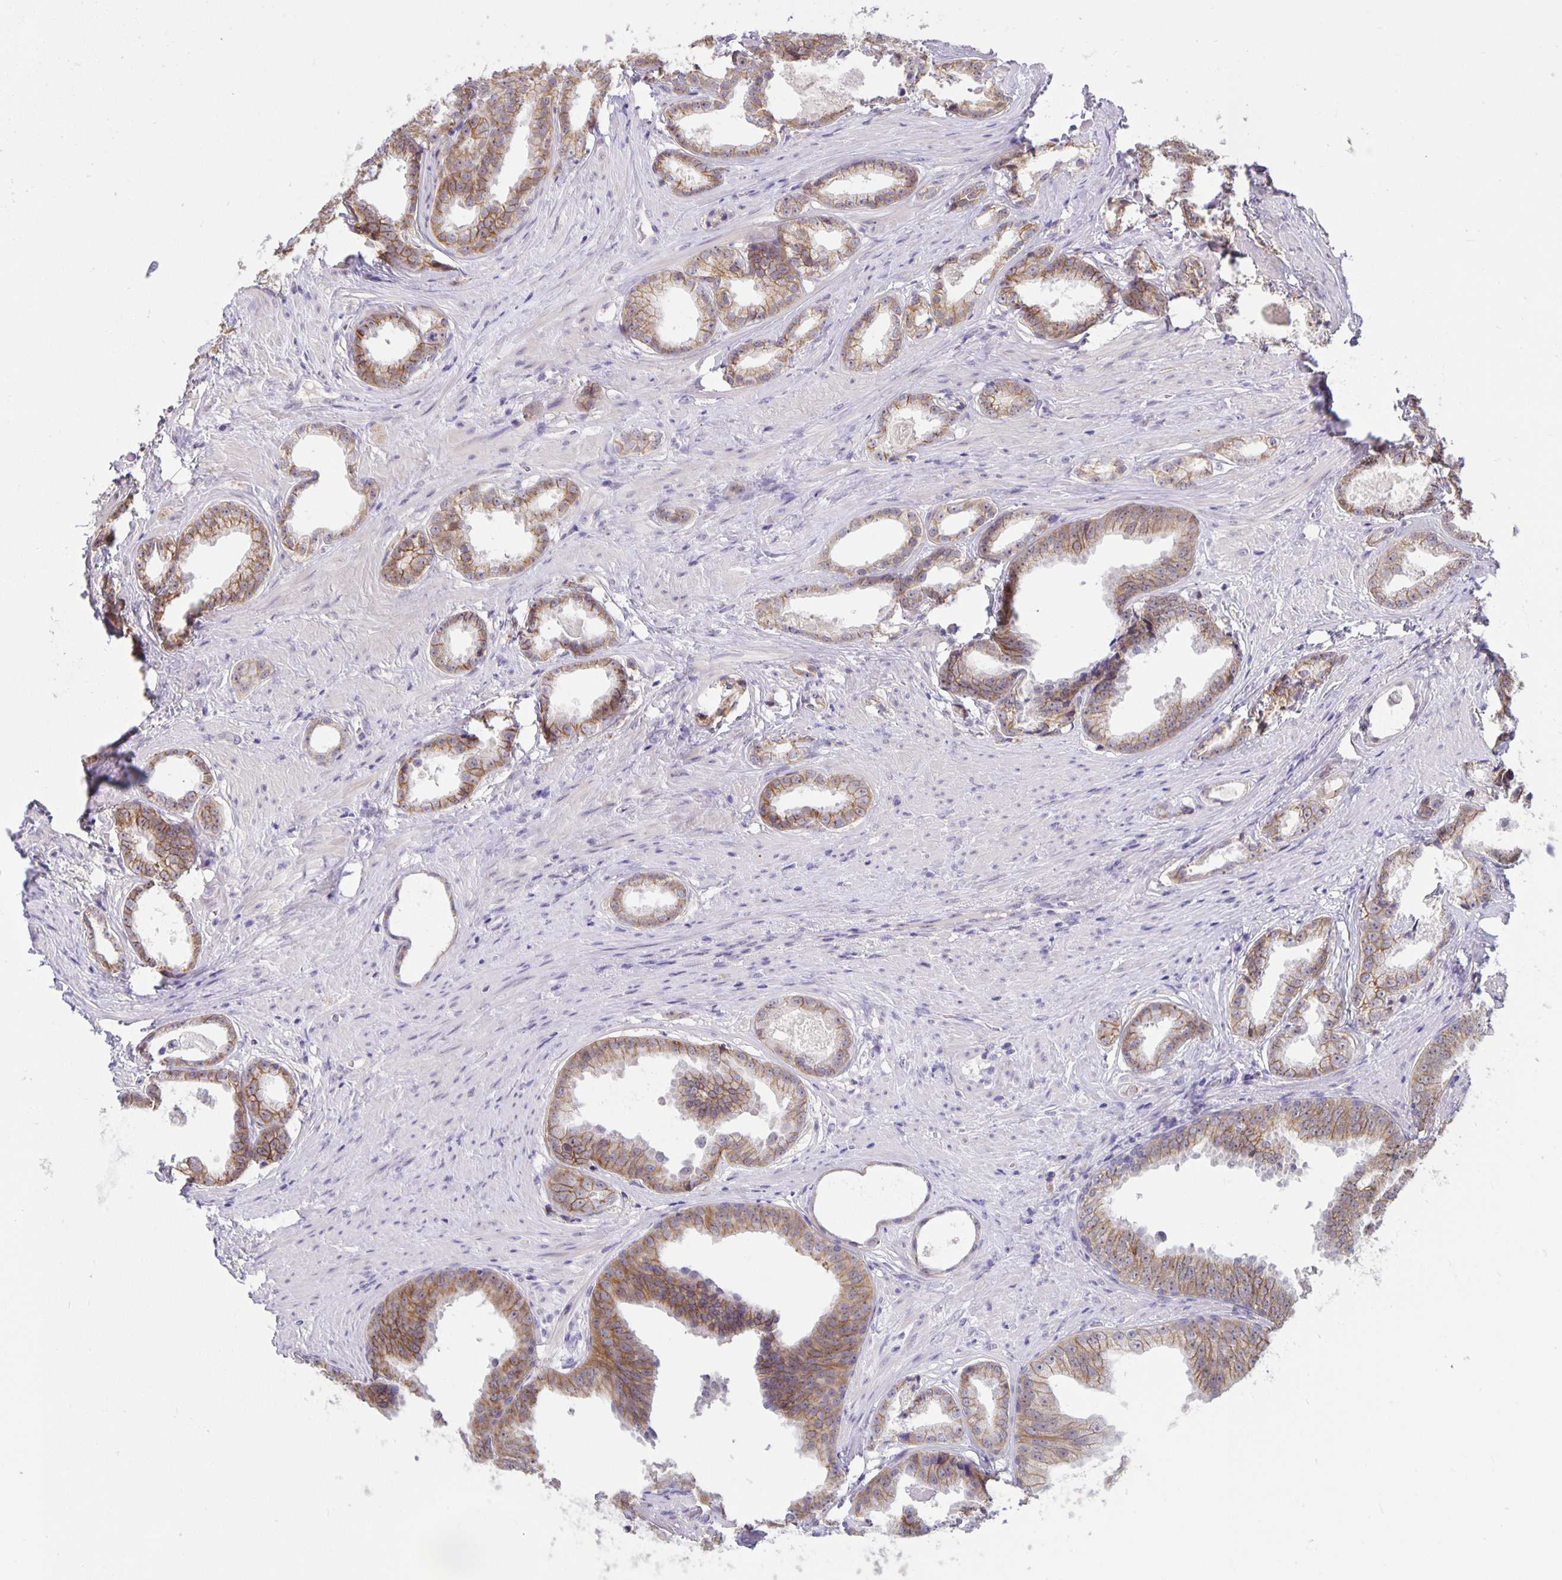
{"staining": {"intensity": "weak", "quantity": "25%-75%", "location": "cytoplasmic/membranous"}, "tissue": "prostate cancer", "cell_type": "Tumor cells", "image_type": "cancer", "snomed": [{"axis": "morphology", "description": "Adenocarcinoma, Low grade"}, {"axis": "topography", "description": "Prostate"}], "caption": "Low-grade adenocarcinoma (prostate) was stained to show a protein in brown. There is low levels of weak cytoplasmic/membranous staining in about 25%-75% of tumor cells.", "gene": "ARVCF", "patient": {"sex": "male", "age": 65}}